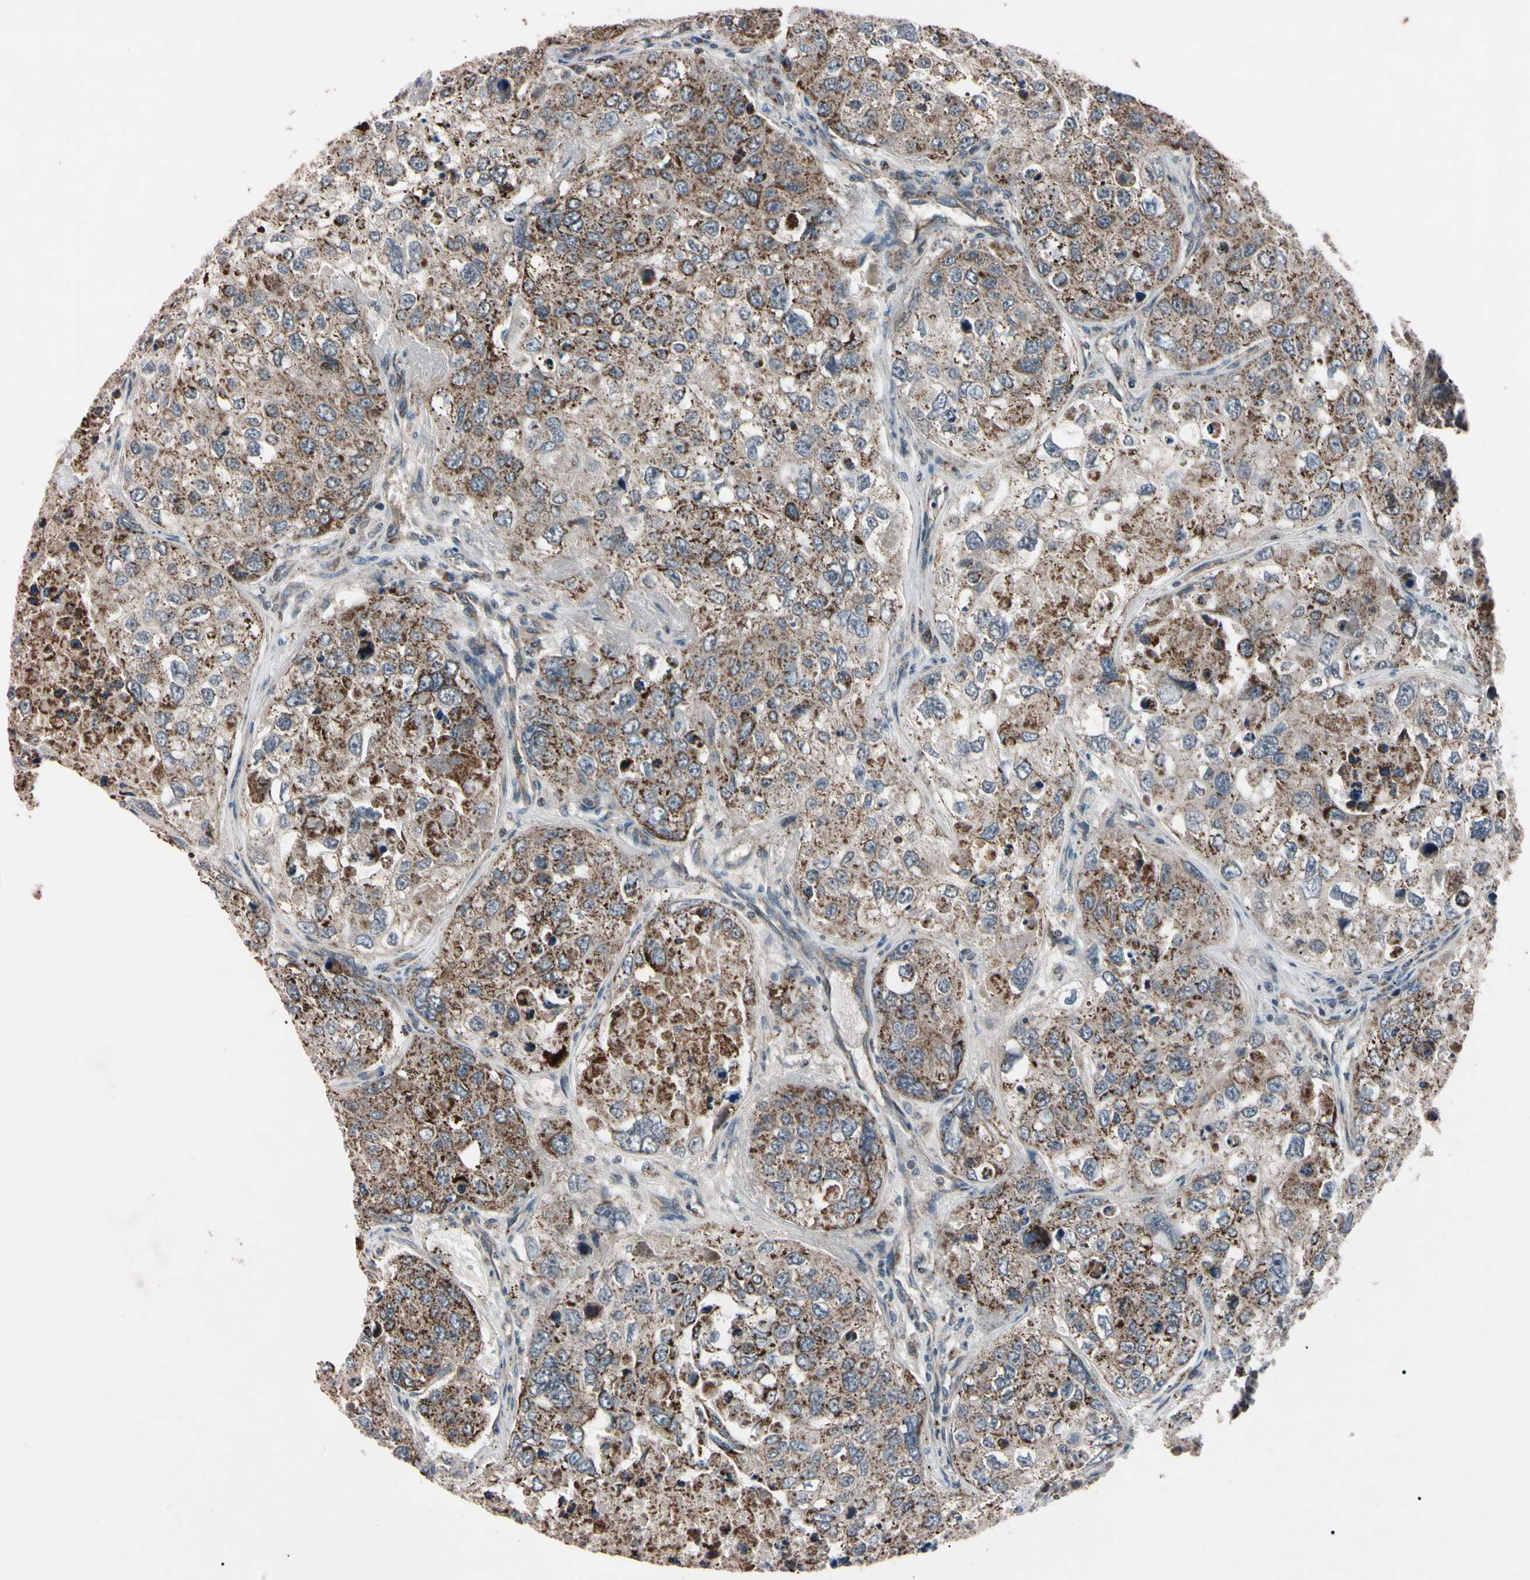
{"staining": {"intensity": "moderate", "quantity": ">75%", "location": "cytoplasmic/membranous"}, "tissue": "urothelial cancer", "cell_type": "Tumor cells", "image_type": "cancer", "snomed": [{"axis": "morphology", "description": "Urothelial carcinoma, High grade"}, {"axis": "topography", "description": "Lymph node"}, {"axis": "topography", "description": "Urinary bladder"}], "caption": "The micrograph reveals a brown stain indicating the presence of a protein in the cytoplasmic/membranous of tumor cells in high-grade urothelial carcinoma. (DAB = brown stain, brightfield microscopy at high magnification).", "gene": "TNFRSF1A", "patient": {"sex": "male", "age": 51}}